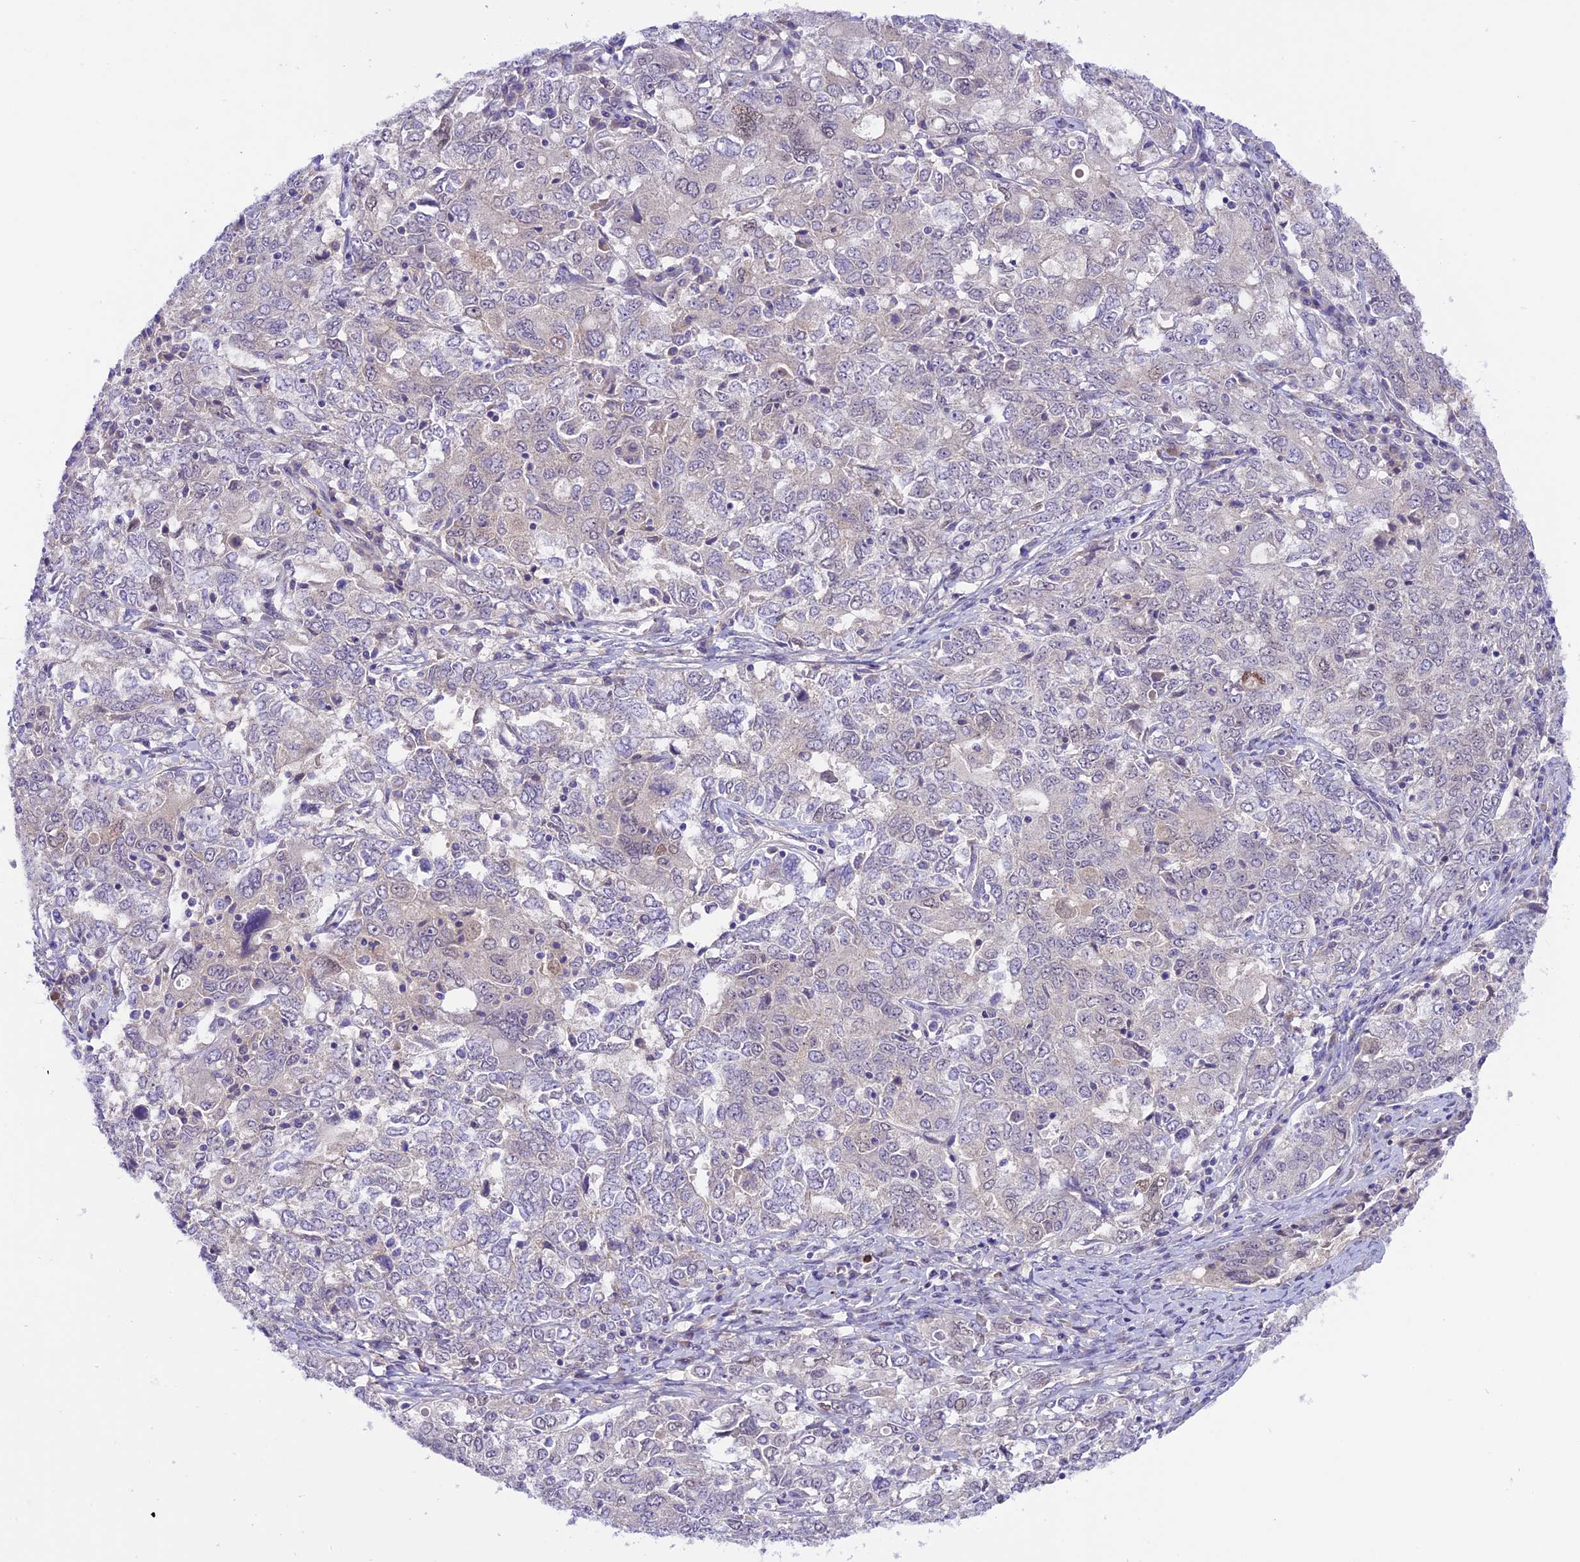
{"staining": {"intensity": "negative", "quantity": "none", "location": "none"}, "tissue": "ovarian cancer", "cell_type": "Tumor cells", "image_type": "cancer", "snomed": [{"axis": "morphology", "description": "Carcinoma, endometroid"}, {"axis": "topography", "description": "Ovary"}], "caption": "The histopathology image demonstrates no significant staining in tumor cells of ovarian cancer.", "gene": "SPRED1", "patient": {"sex": "female", "age": 62}}